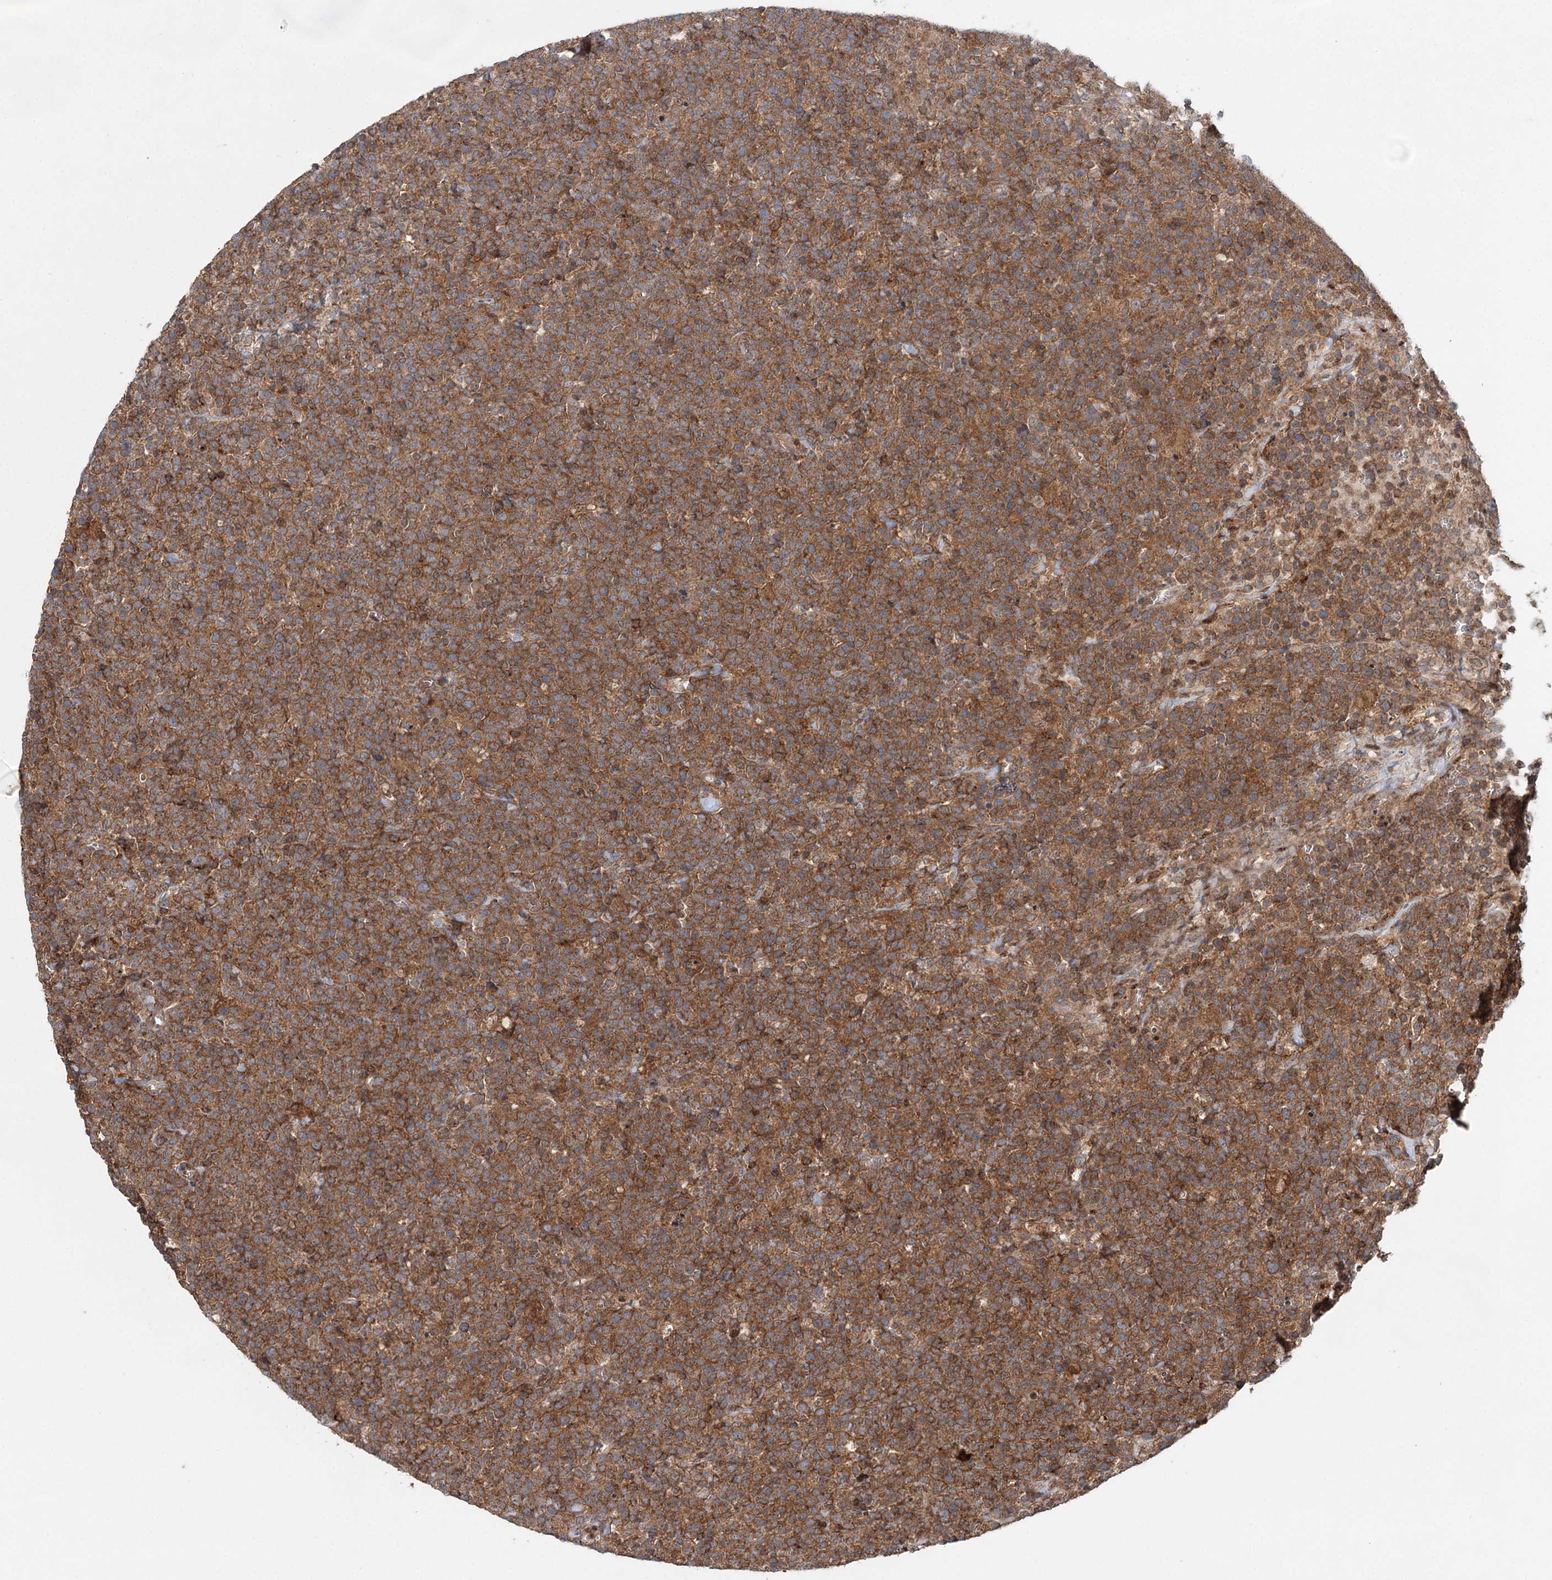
{"staining": {"intensity": "moderate", "quantity": ">75%", "location": "cytoplasmic/membranous"}, "tissue": "lymphoma", "cell_type": "Tumor cells", "image_type": "cancer", "snomed": [{"axis": "morphology", "description": "Malignant lymphoma, non-Hodgkin's type, High grade"}, {"axis": "topography", "description": "Lymph node"}], "caption": "Protein staining of lymphoma tissue demonstrates moderate cytoplasmic/membranous positivity in approximately >75% of tumor cells.", "gene": "C12orf4", "patient": {"sex": "male", "age": 61}}